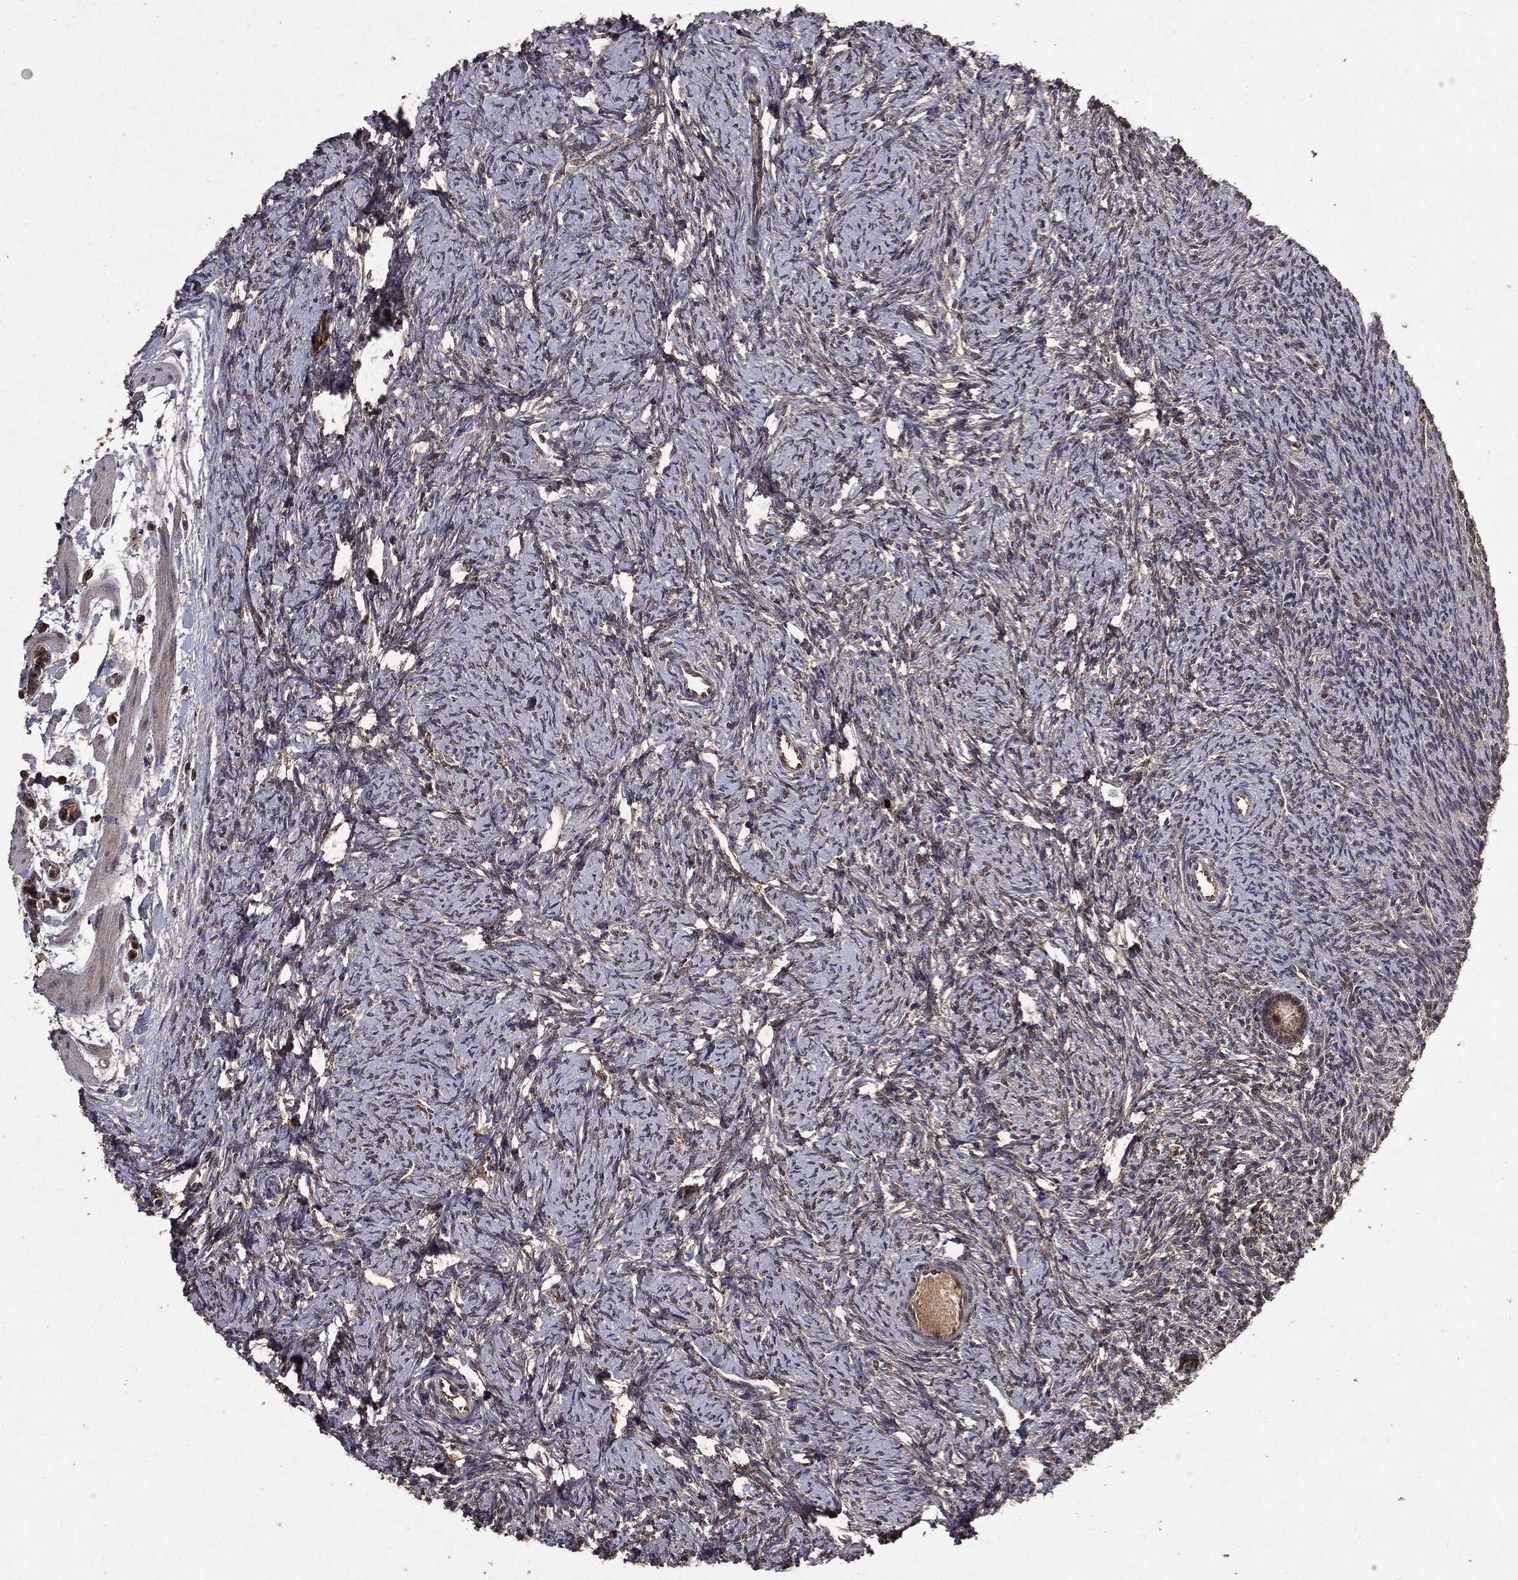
{"staining": {"intensity": "moderate", "quantity": ">75%", "location": "cytoplasmic/membranous"}, "tissue": "ovary", "cell_type": "Follicle cells", "image_type": "normal", "snomed": [{"axis": "morphology", "description": "Normal tissue, NOS"}, {"axis": "topography", "description": "Fallopian tube"}, {"axis": "topography", "description": "Ovary"}], "caption": "Immunohistochemical staining of normal ovary demonstrates medium levels of moderate cytoplasmic/membranous expression in approximately >75% of follicle cells.", "gene": "MTOR", "patient": {"sex": "female", "age": 33}}